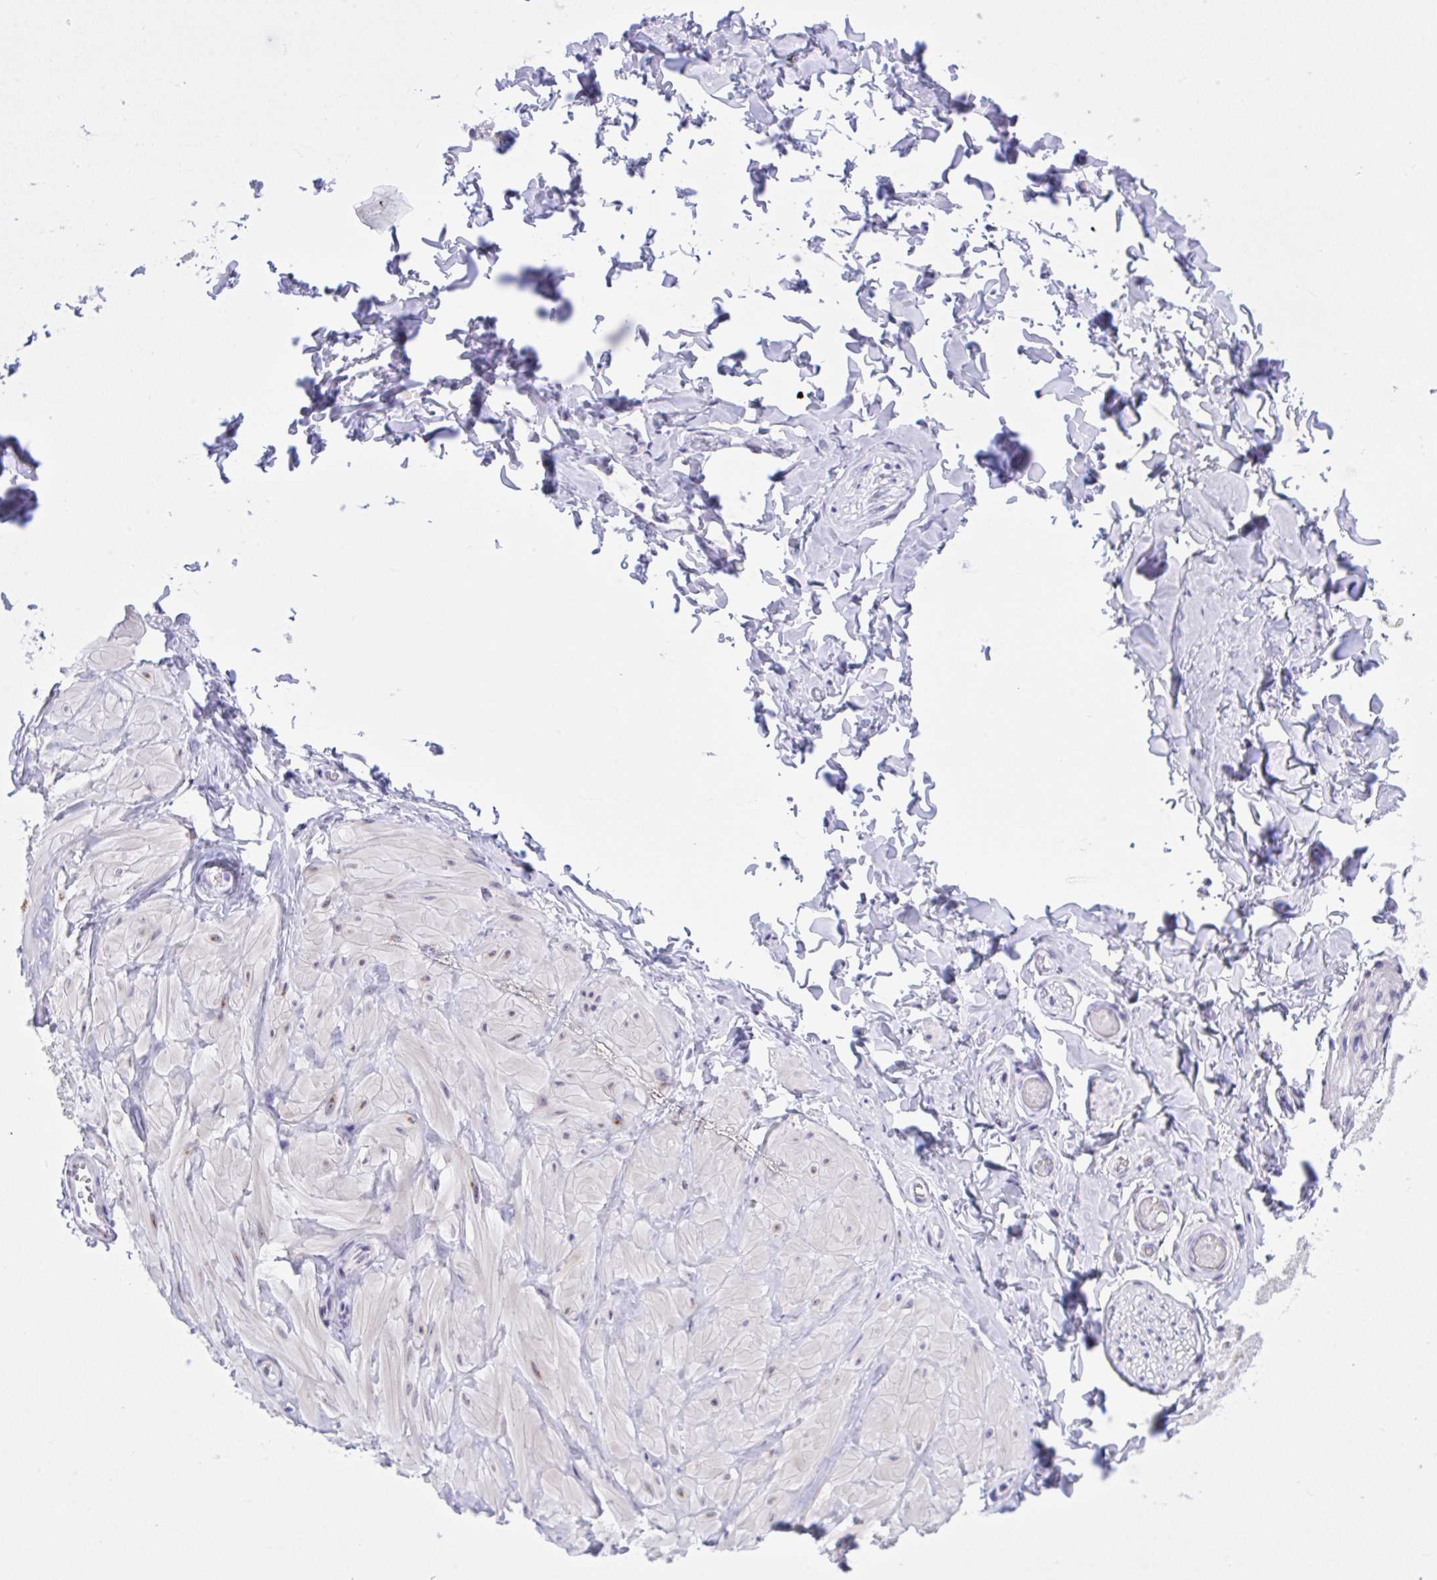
{"staining": {"intensity": "negative", "quantity": "none", "location": "none"}, "tissue": "adipose tissue", "cell_type": "Adipocytes", "image_type": "normal", "snomed": [{"axis": "morphology", "description": "Normal tissue, NOS"}, {"axis": "topography", "description": "Soft tissue"}, {"axis": "topography", "description": "Adipose tissue"}, {"axis": "topography", "description": "Vascular tissue"}, {"axis": "topography", "description": "Peripheral nerve tissue"}], "caption": "Immunohistochemical staining of normal adipose tissue demonstrates no significant staining in adipocytes.", "gene": "YBX2", "patient": {"sex": "male", "age": 29}}